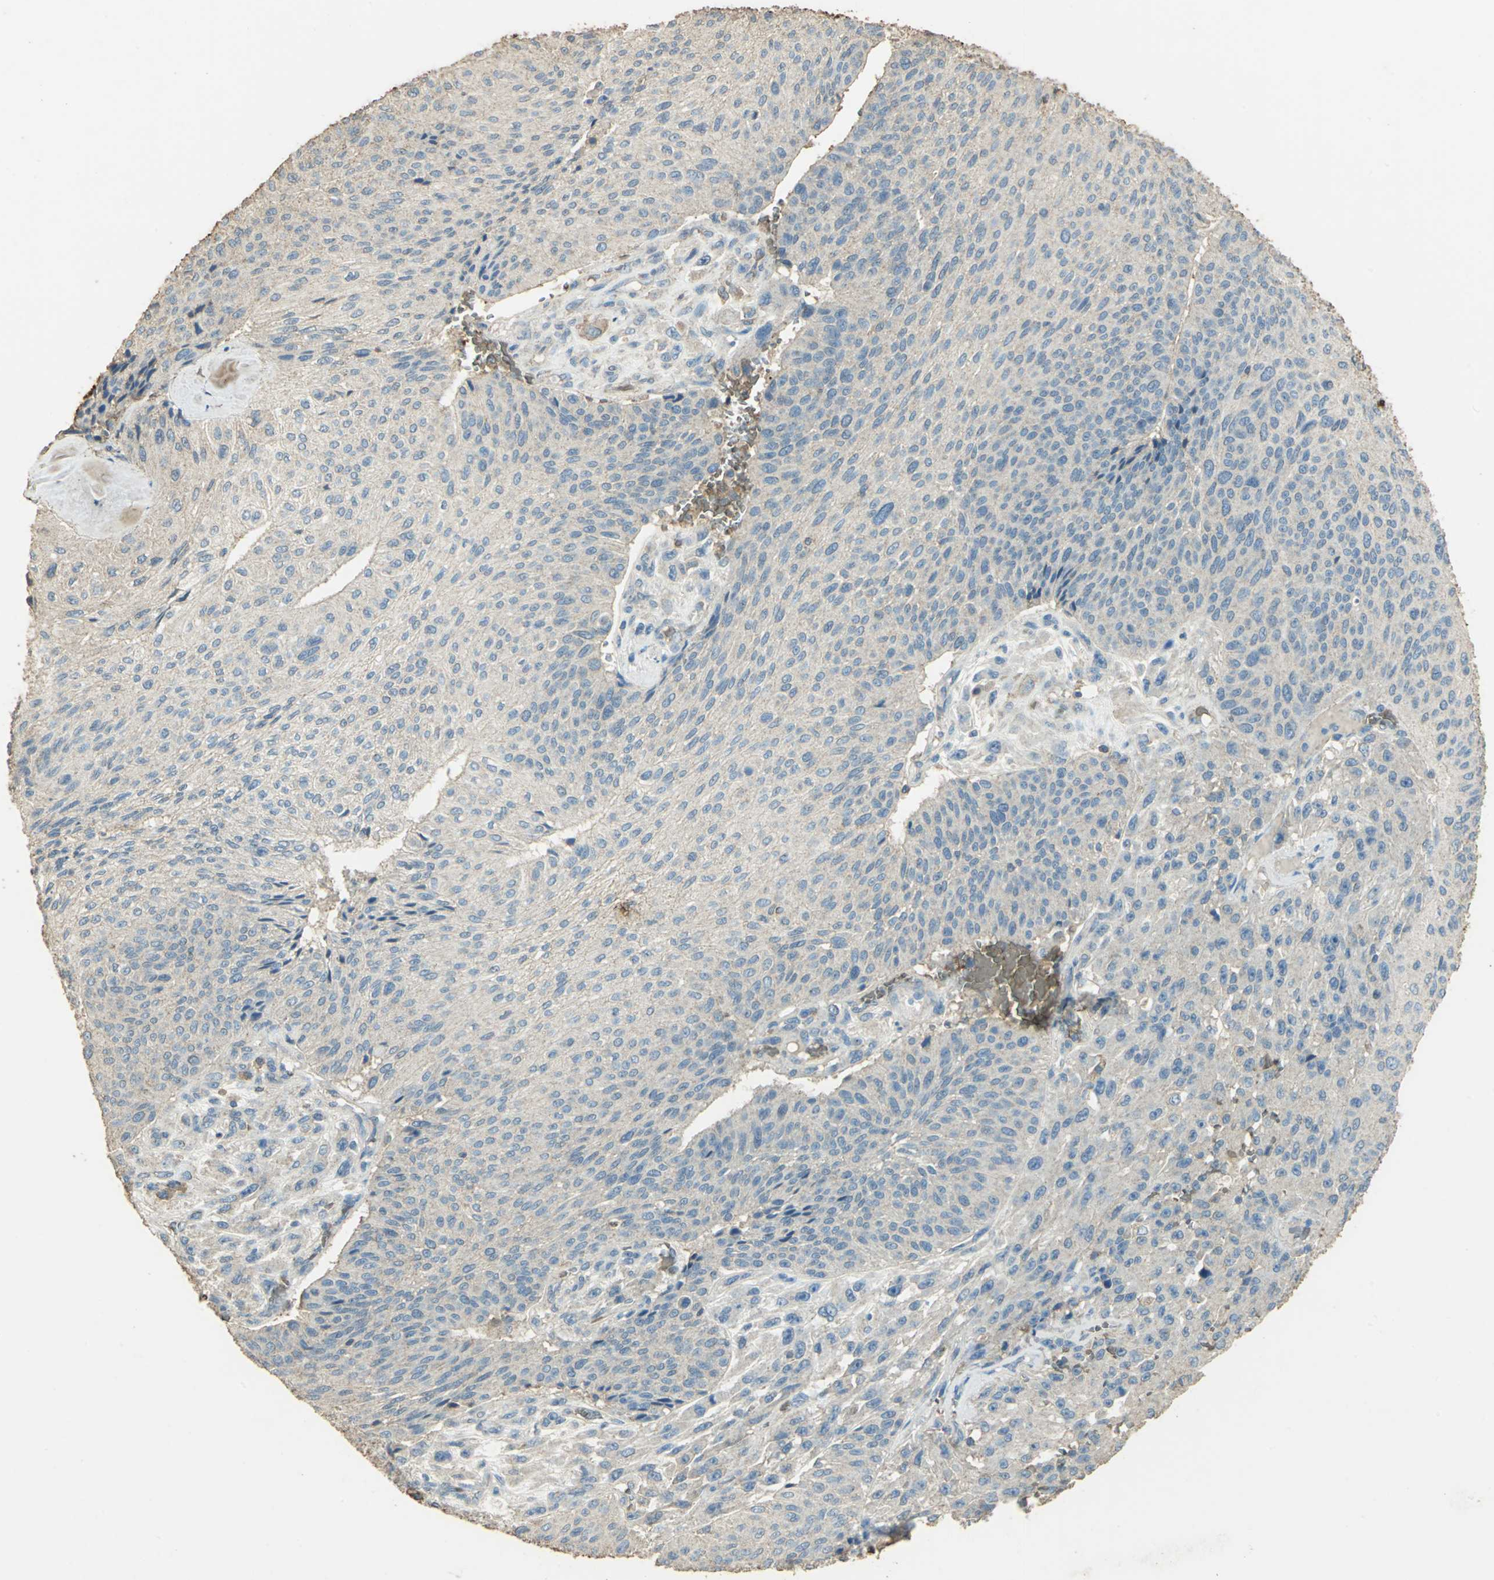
{"staining": {"intensity": "weak", "quantity": "25%-75%", "location": "cytoplasmic/membranous"}, "tissue": "urothelial cancer", "cell_type": "Tumor cells", "image_type": "cancer", "snomed": [{"axis": "morphology", "description": "Urothelial carcinoma, High grade"}, {"axis": "topography", "description": "Urinary bladder"}], "caption": "Brown immunohistochemical staining in urothelial cancer shows weak cytoplasmic/membranous staining in about 25%-75% of tumor cells.", "gene": "TRAPPC2", "patient": {"sex": "male", "age": 66}}